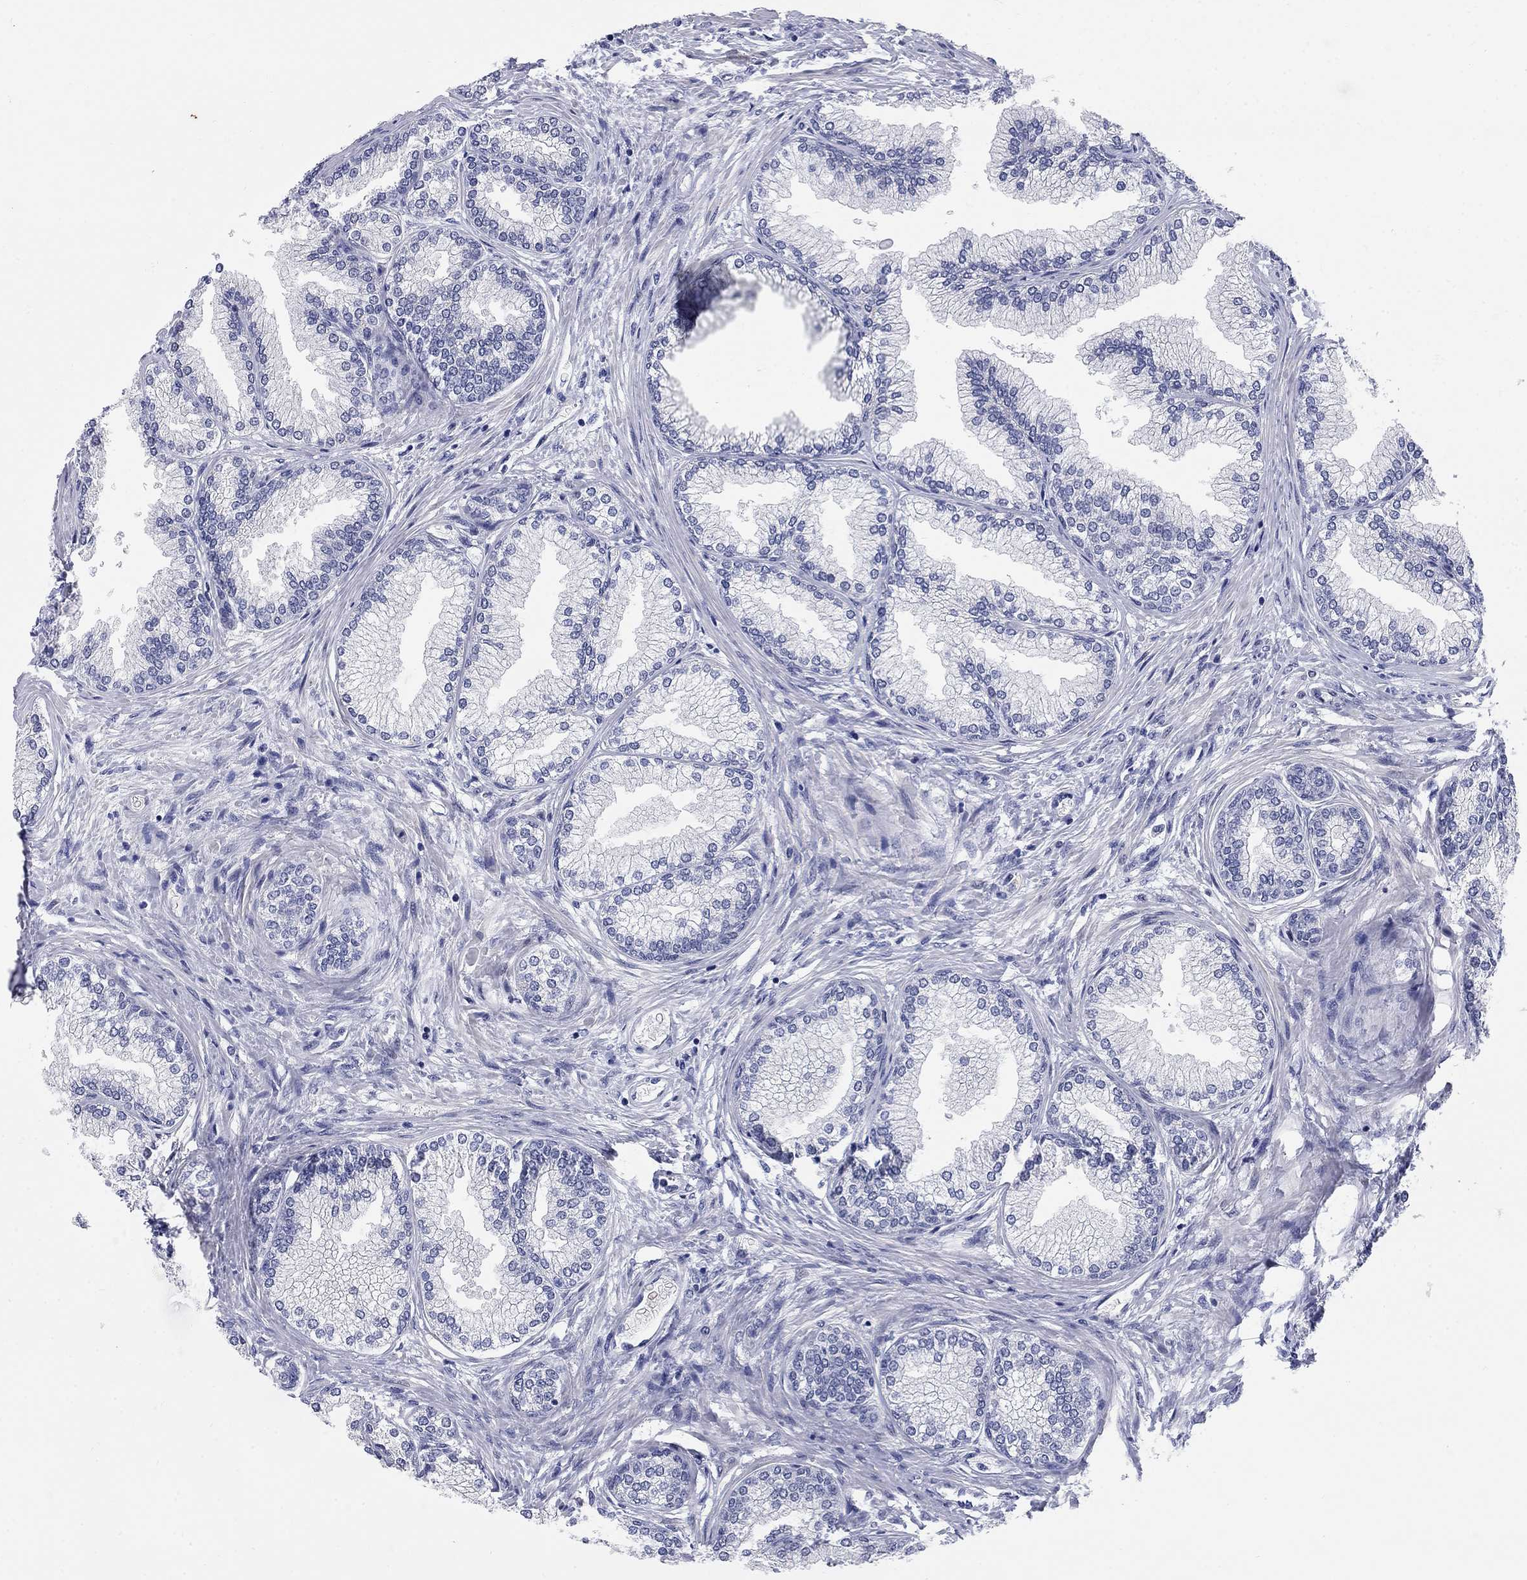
{"staining": {"intensity": "negative", "quantity": "none", "location": "none"}, "tissue": "prostate", "cell_type": "Glandular cells", "image_type": "normal", "snomed": [{"axis": "morphology", "description": "Normal tissue, NOS"}, {"axis": "topography", "description": "Prostate"}], "caption": "Immunohistochemistry (IHC) of normal human prostate exhibits no expression in glandular cells.", "gene": "WASF3", "patient": {"sex": "male", "age": 72}}